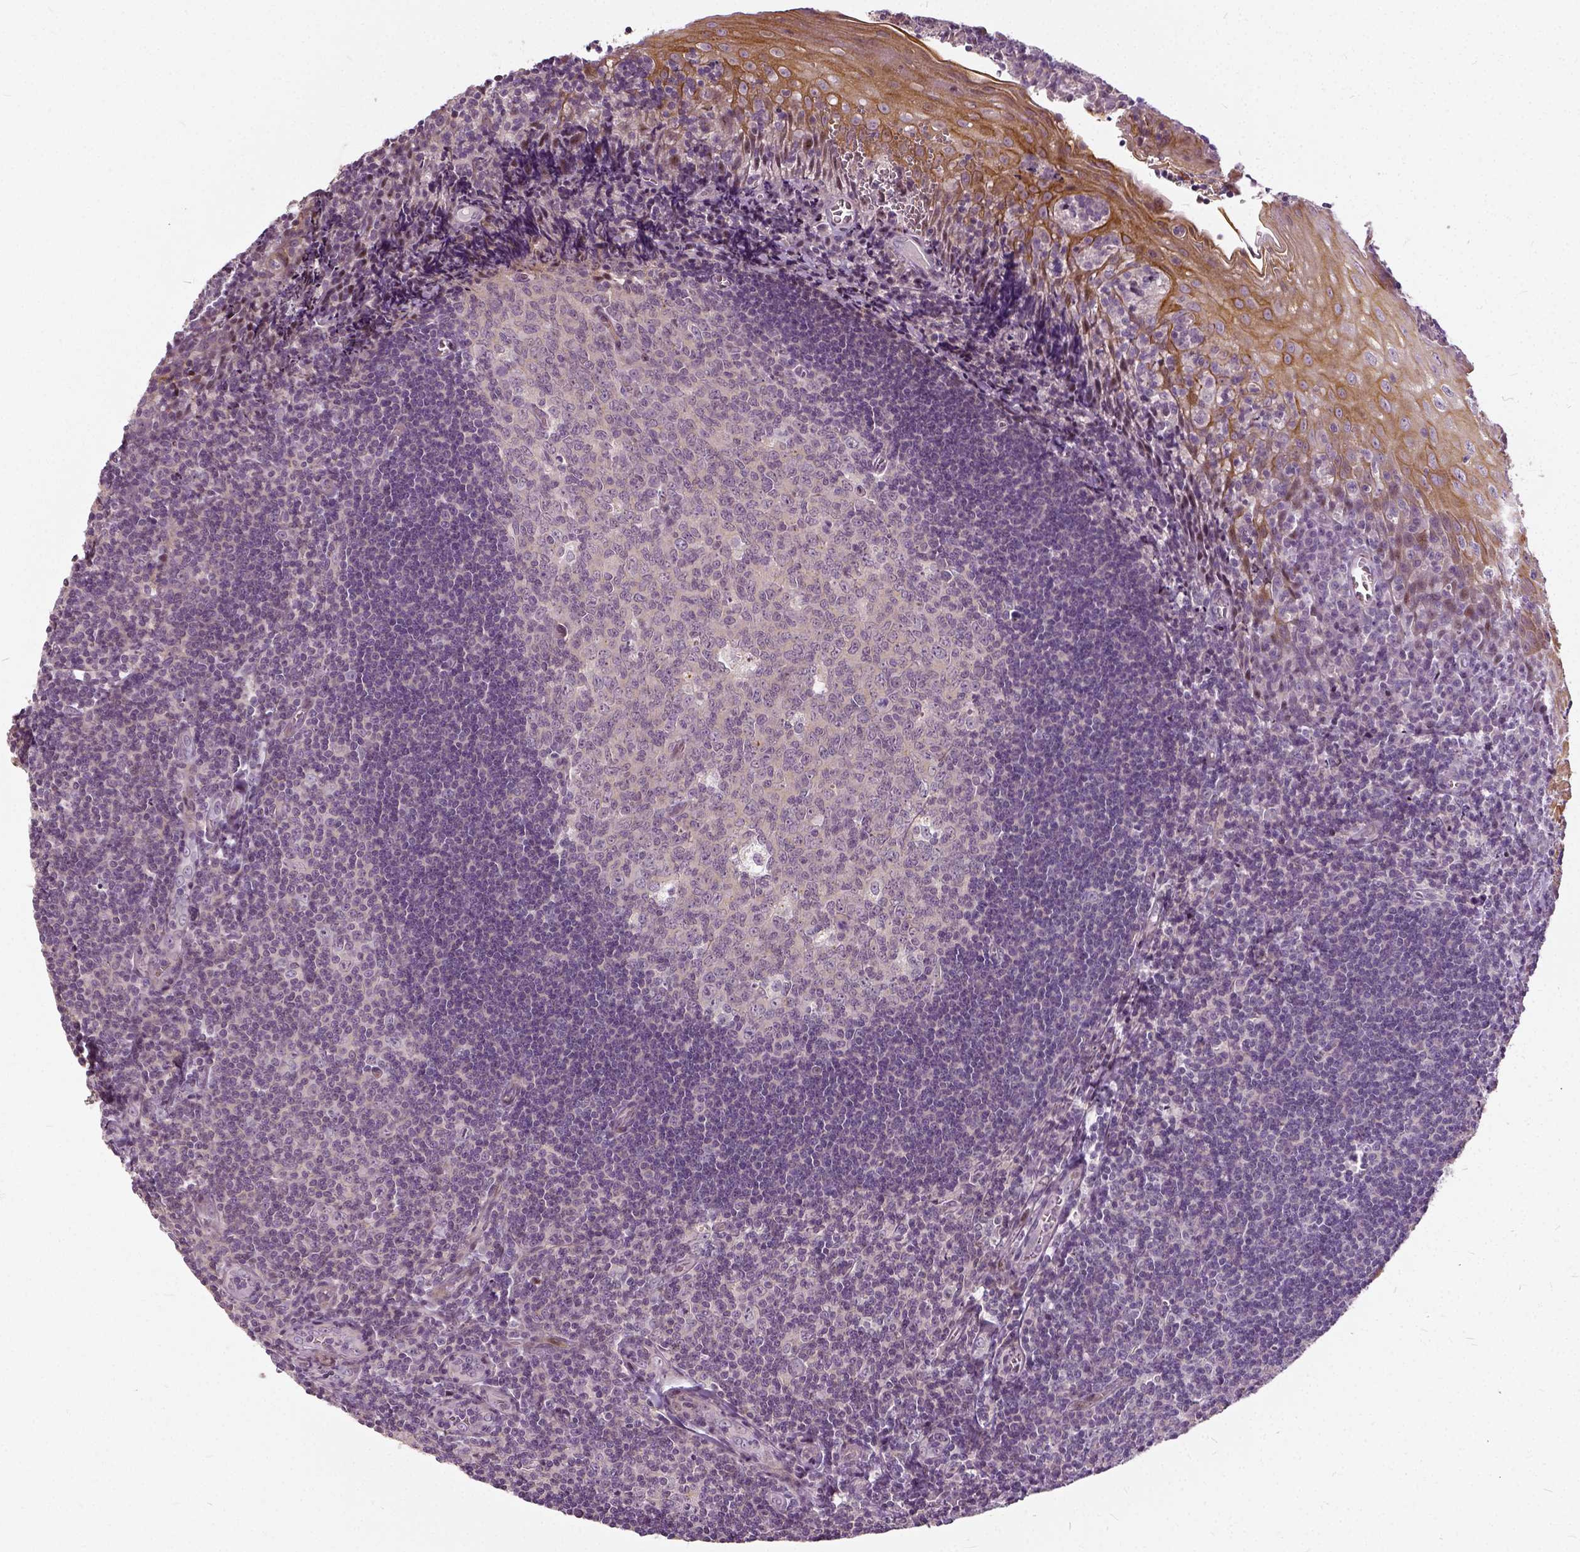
{"staining": {"intensity": "negative", "quantity": "none", "location": "none"}, "tissue": "tonsil", "cell_type": "Germinal center cells", "image_type": "normal", "snomed": [{"axis": "morphology", "description": "Normal tissue, NOS"}, {"axis": "morphology", "description": "Inflammation, NOS"}, {"axis": "topography", "description": "Tonsil"}], "caption": "DAB (3,3'-diaminobenzidine) immunohistochemical staining of benign human tonsil displays no significant expression in germinal center cells. (DAB (3,3'-diaminobenzidine) IHC visualized using brightfield microscopy, high magnification).", "gene": "ILRUN", "patient": {"sex": "female", "age": 31}}